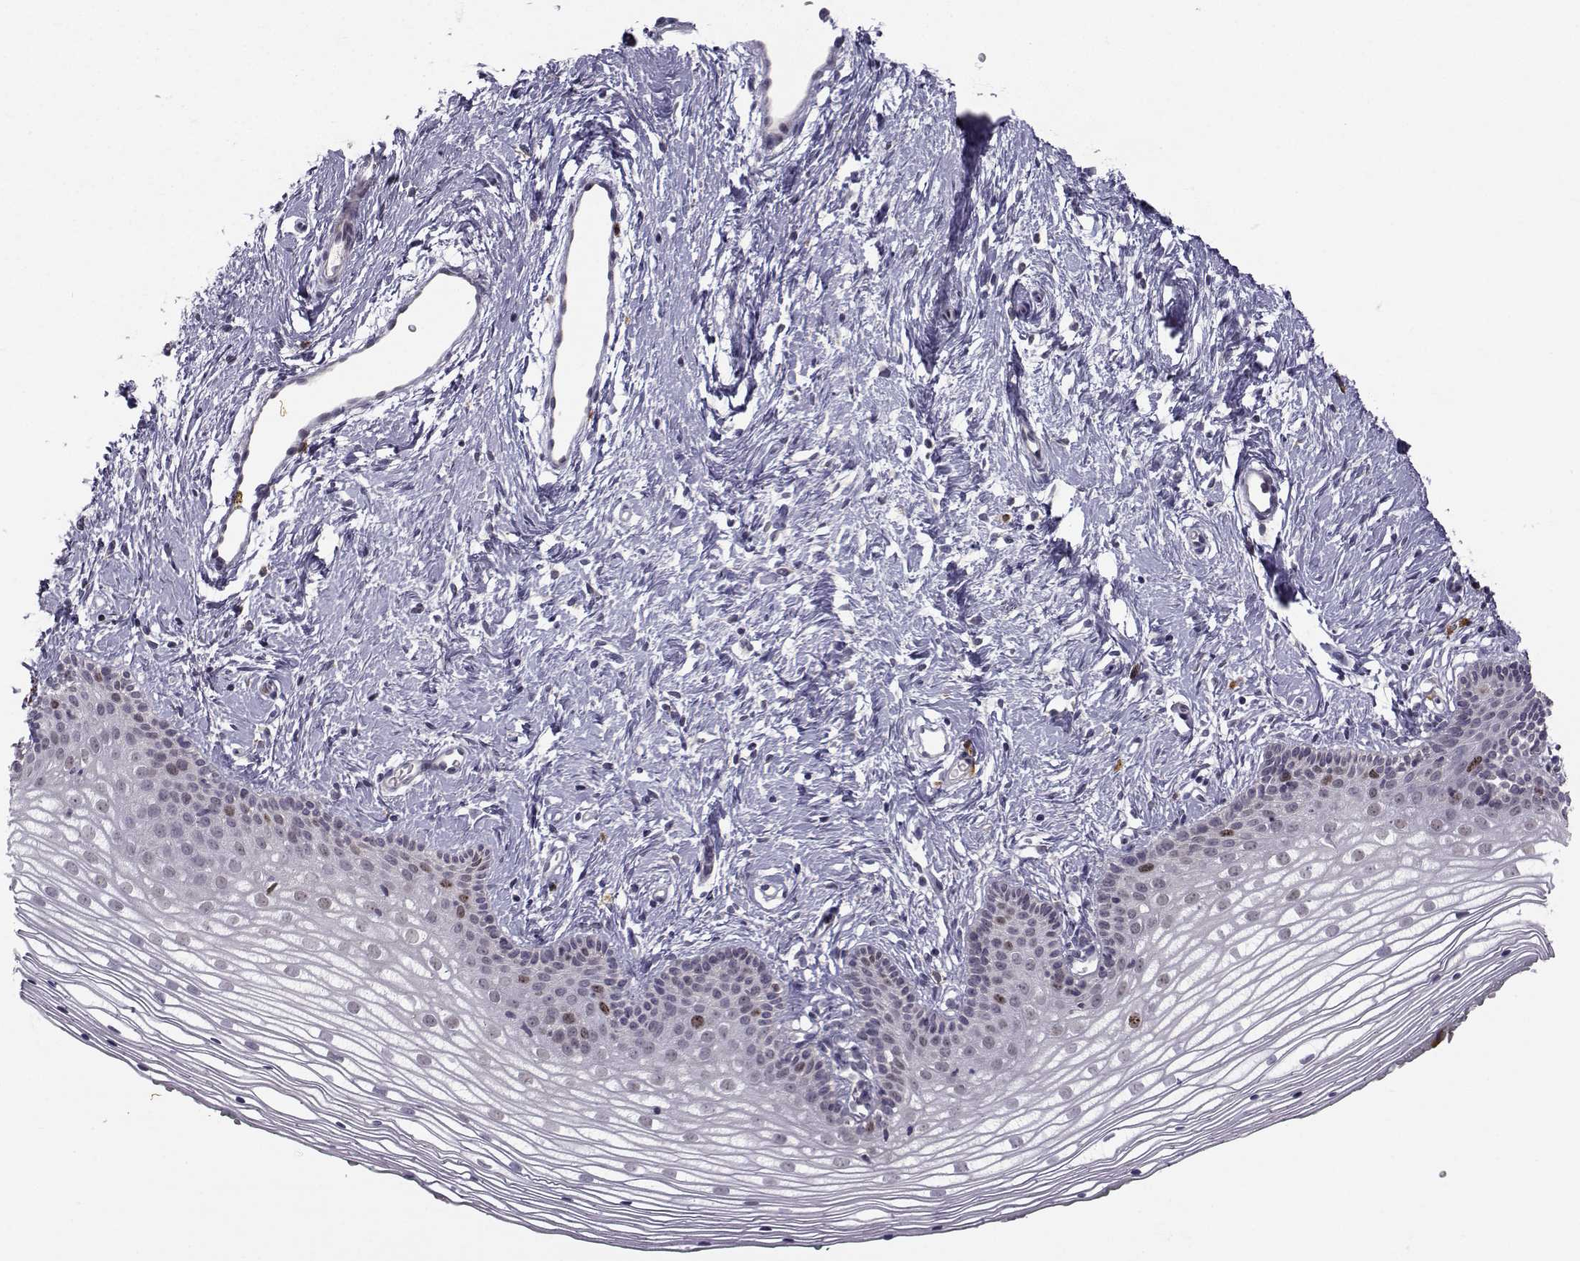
{"staining": {"intensity": "moderate", "quantity": "<25%", "location": "nuclear"}, "tissue": "vagina", "cell_type": "Squamous epithelial cells", "image_type": "normal", "snomed": [{"axis": "morphology", "description": "Normal tissue, NOS"}, {"axis": "topography", "description": "Vagina"}], "caption": "Squamous epithelial cells reveal low levels of moderate nuclear staining in approximately <25% of cells in unremarkable vagina. The protein of interest is shown in brown color, while the nuclei are stained blue.", "gene": "LRP8", "patient": {"sex": "female", "age": 36}}